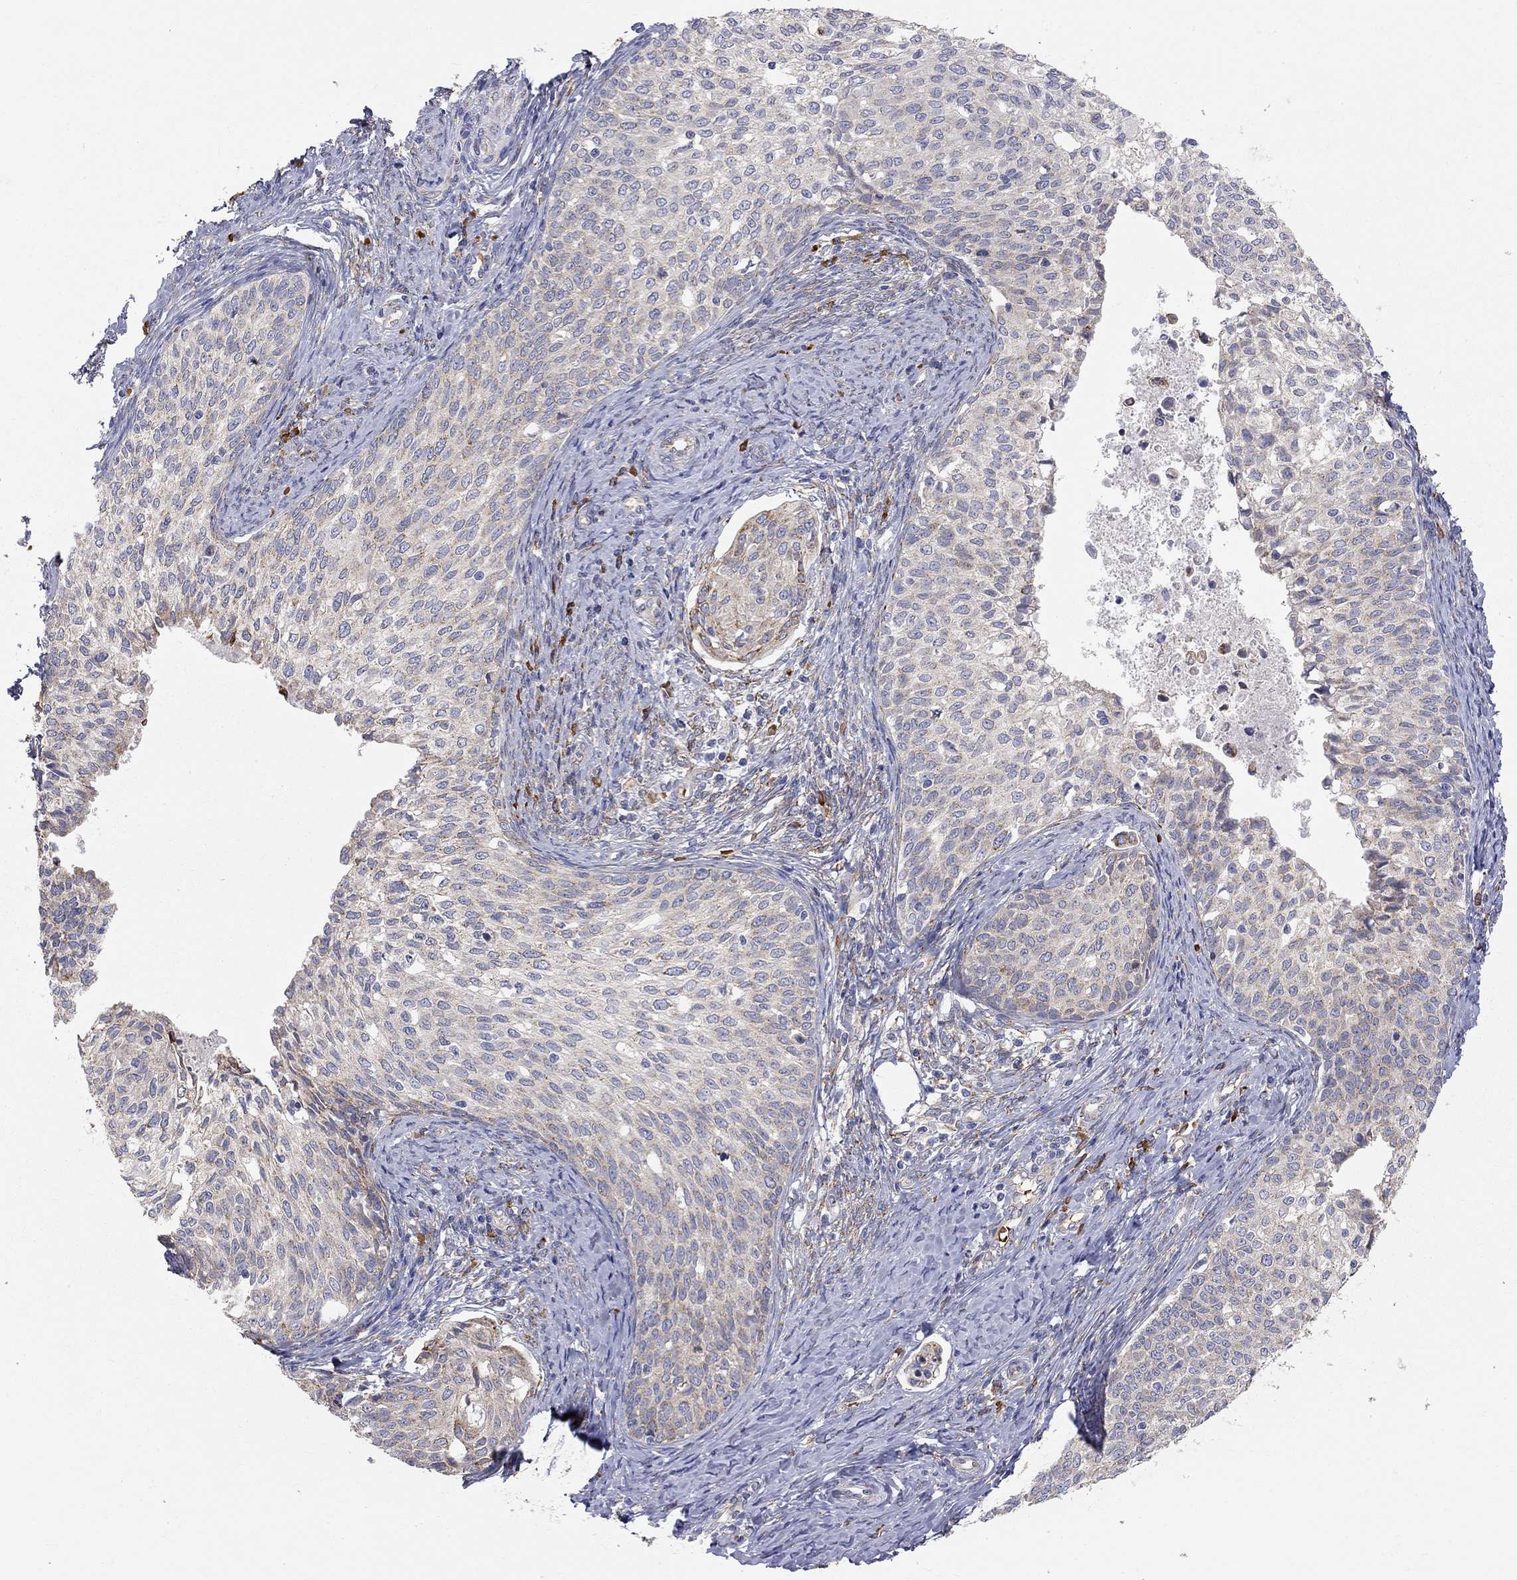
{"staining": {"intensity": "negative", "quantity": "none", "location": "none"}, "tissue": "cervical cancer", "cell_type": "Tumor cells", "image_type": "cancer", "snomed": [{"axis": "morphology", "description": "Squamous cell carcinoma, NOS"}, {"axis": "topography", "description": "Cervix"}], "caption": "High power microscopy micrograph of an IHC photomicrograph of cervical squamous cell carcinoma, revealing no significant expression in tumor cells.", "gene": "CASTOR1", "patient": {"sex": "female", "age": 51}}